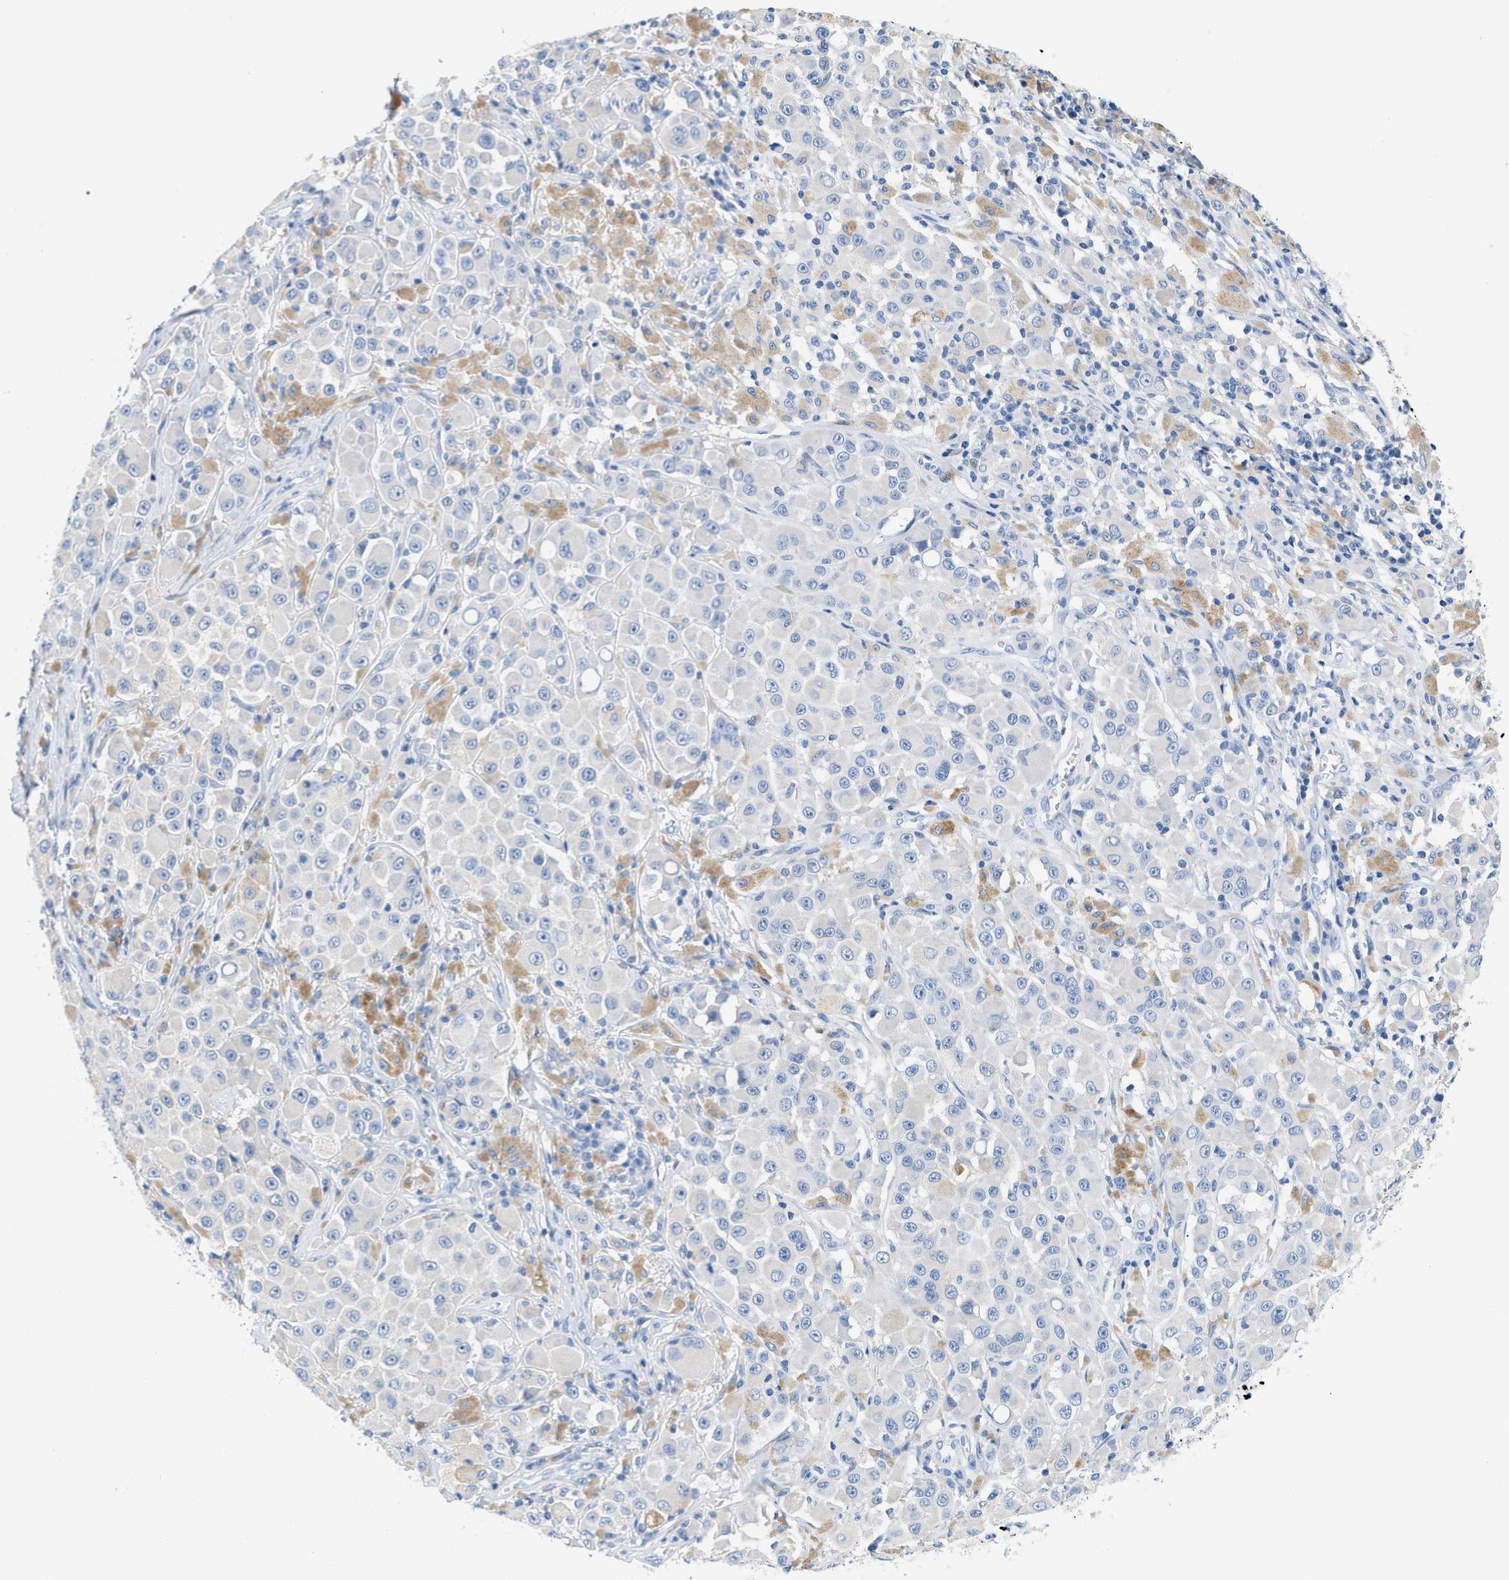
{"staining": {"intensity": "weak", "quantity": "<25%", "location": "cytoplasmic/membranous"}, "tissue": "melanoma", "cell_type": "Tumor cells", "image_type": "cancer", "snomed": [{"axis": "morphology", "description": "Malignant melanoma, NOS"}, {"axis": "topography", "description": "Skin"}], "caption": "IHC of human melanoma displays no positivity in tumor cells.", "gene": "BPGM", "patient": {"sex": "male", "age": 84}}